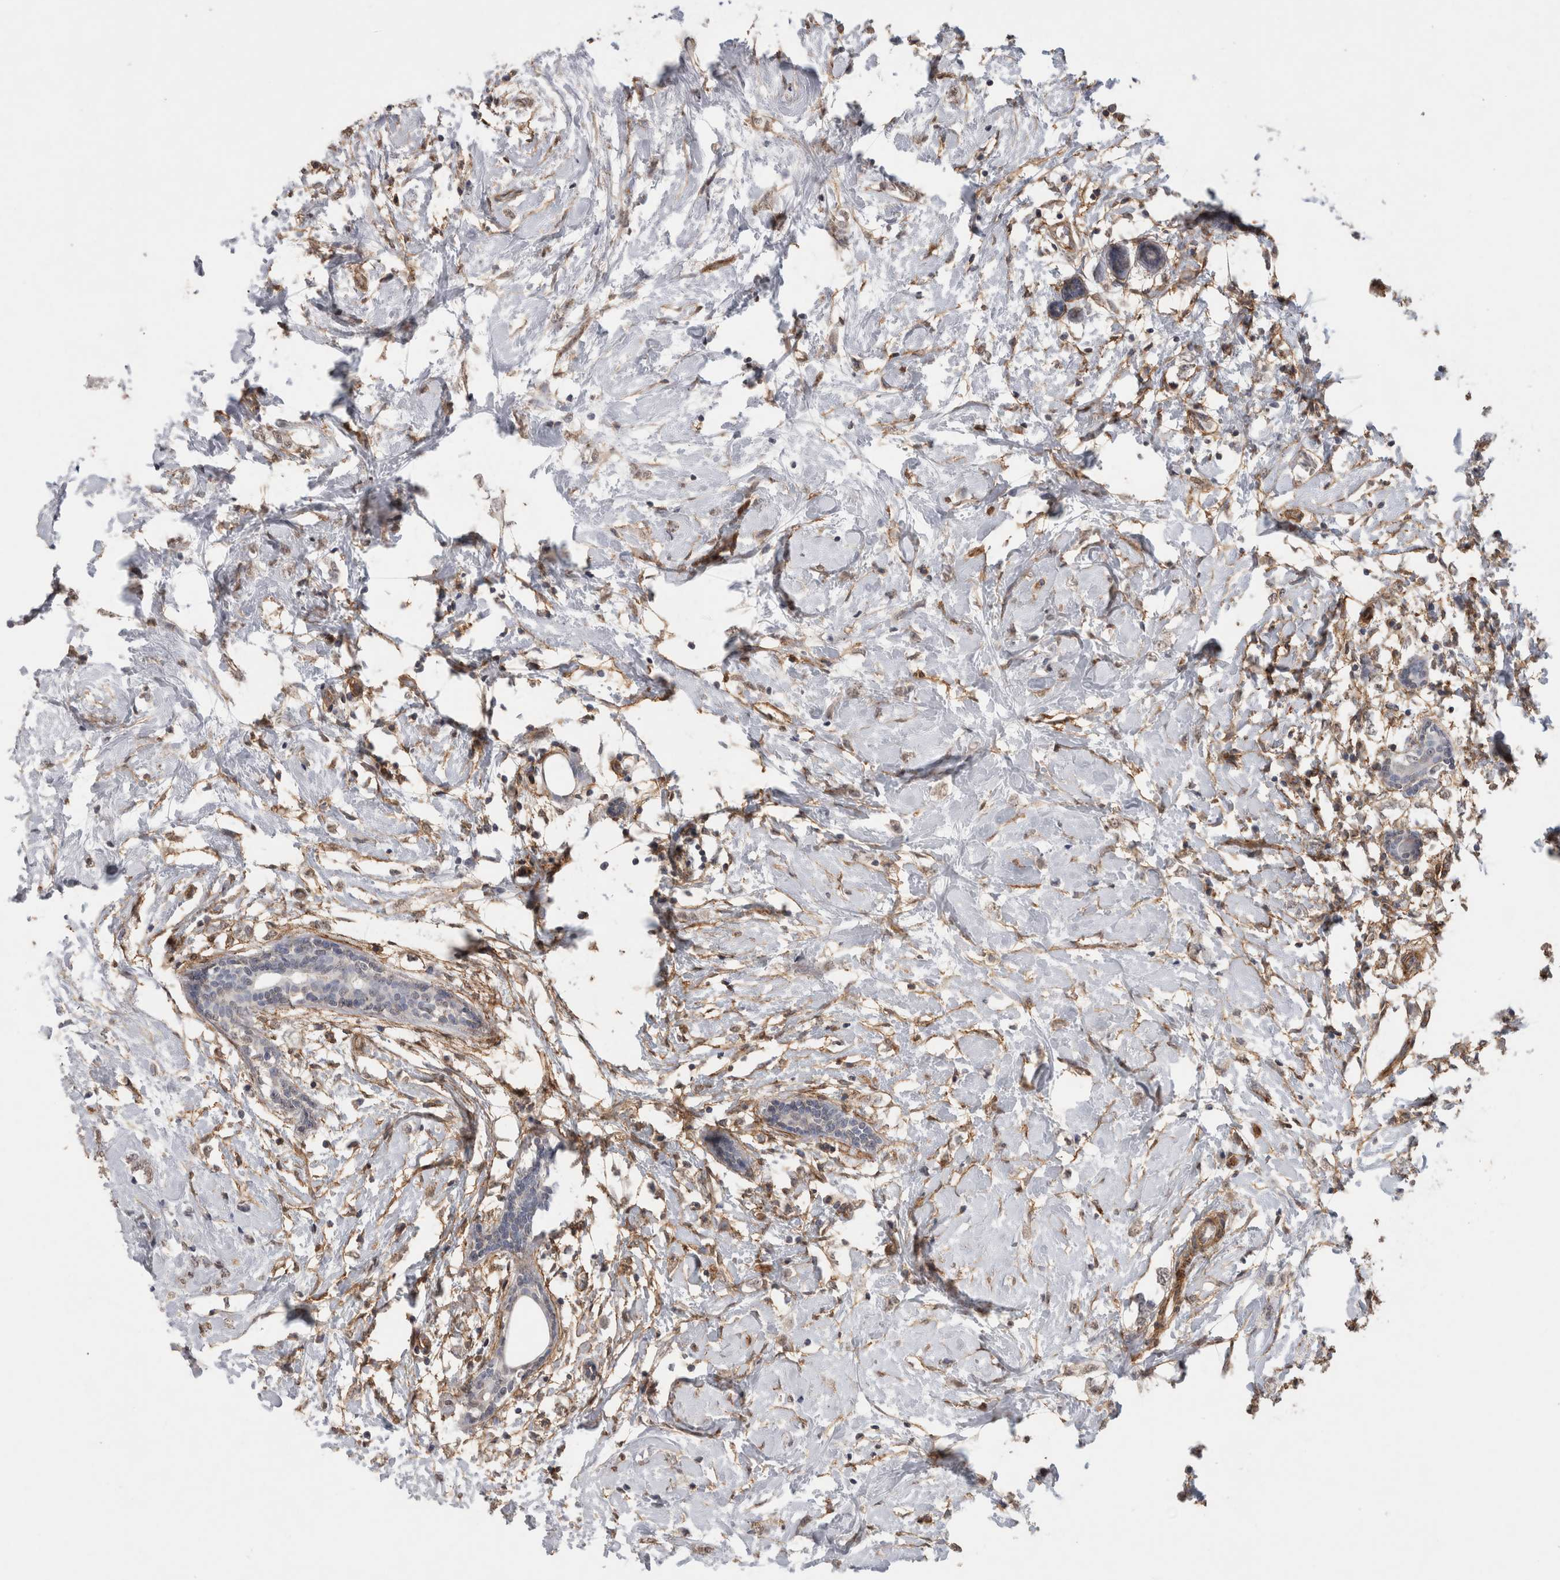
{"staining": {"intensity": "negative", "quantity": "none", "location": "none"}, "tissue": "breast cancer", "cell_type": "Tumor cells", "image_type": "cancer", "snomed": [{"axis": "morphology", "description": "Normal tissue, NOS"}, {"axis": "morphology", "description": "Lobular carcinoma"}, {"axis": "topography", "description": "Breast"}], "caption": "This histopathology image is of breast lobular carcinoma stained with immunohistochemistry to label a protein in brown with the nuclei are counter-stained blue. There is no staining in tumor cells.", "gene": "RECK", "patient": {"sex": "female", "age": 47}}